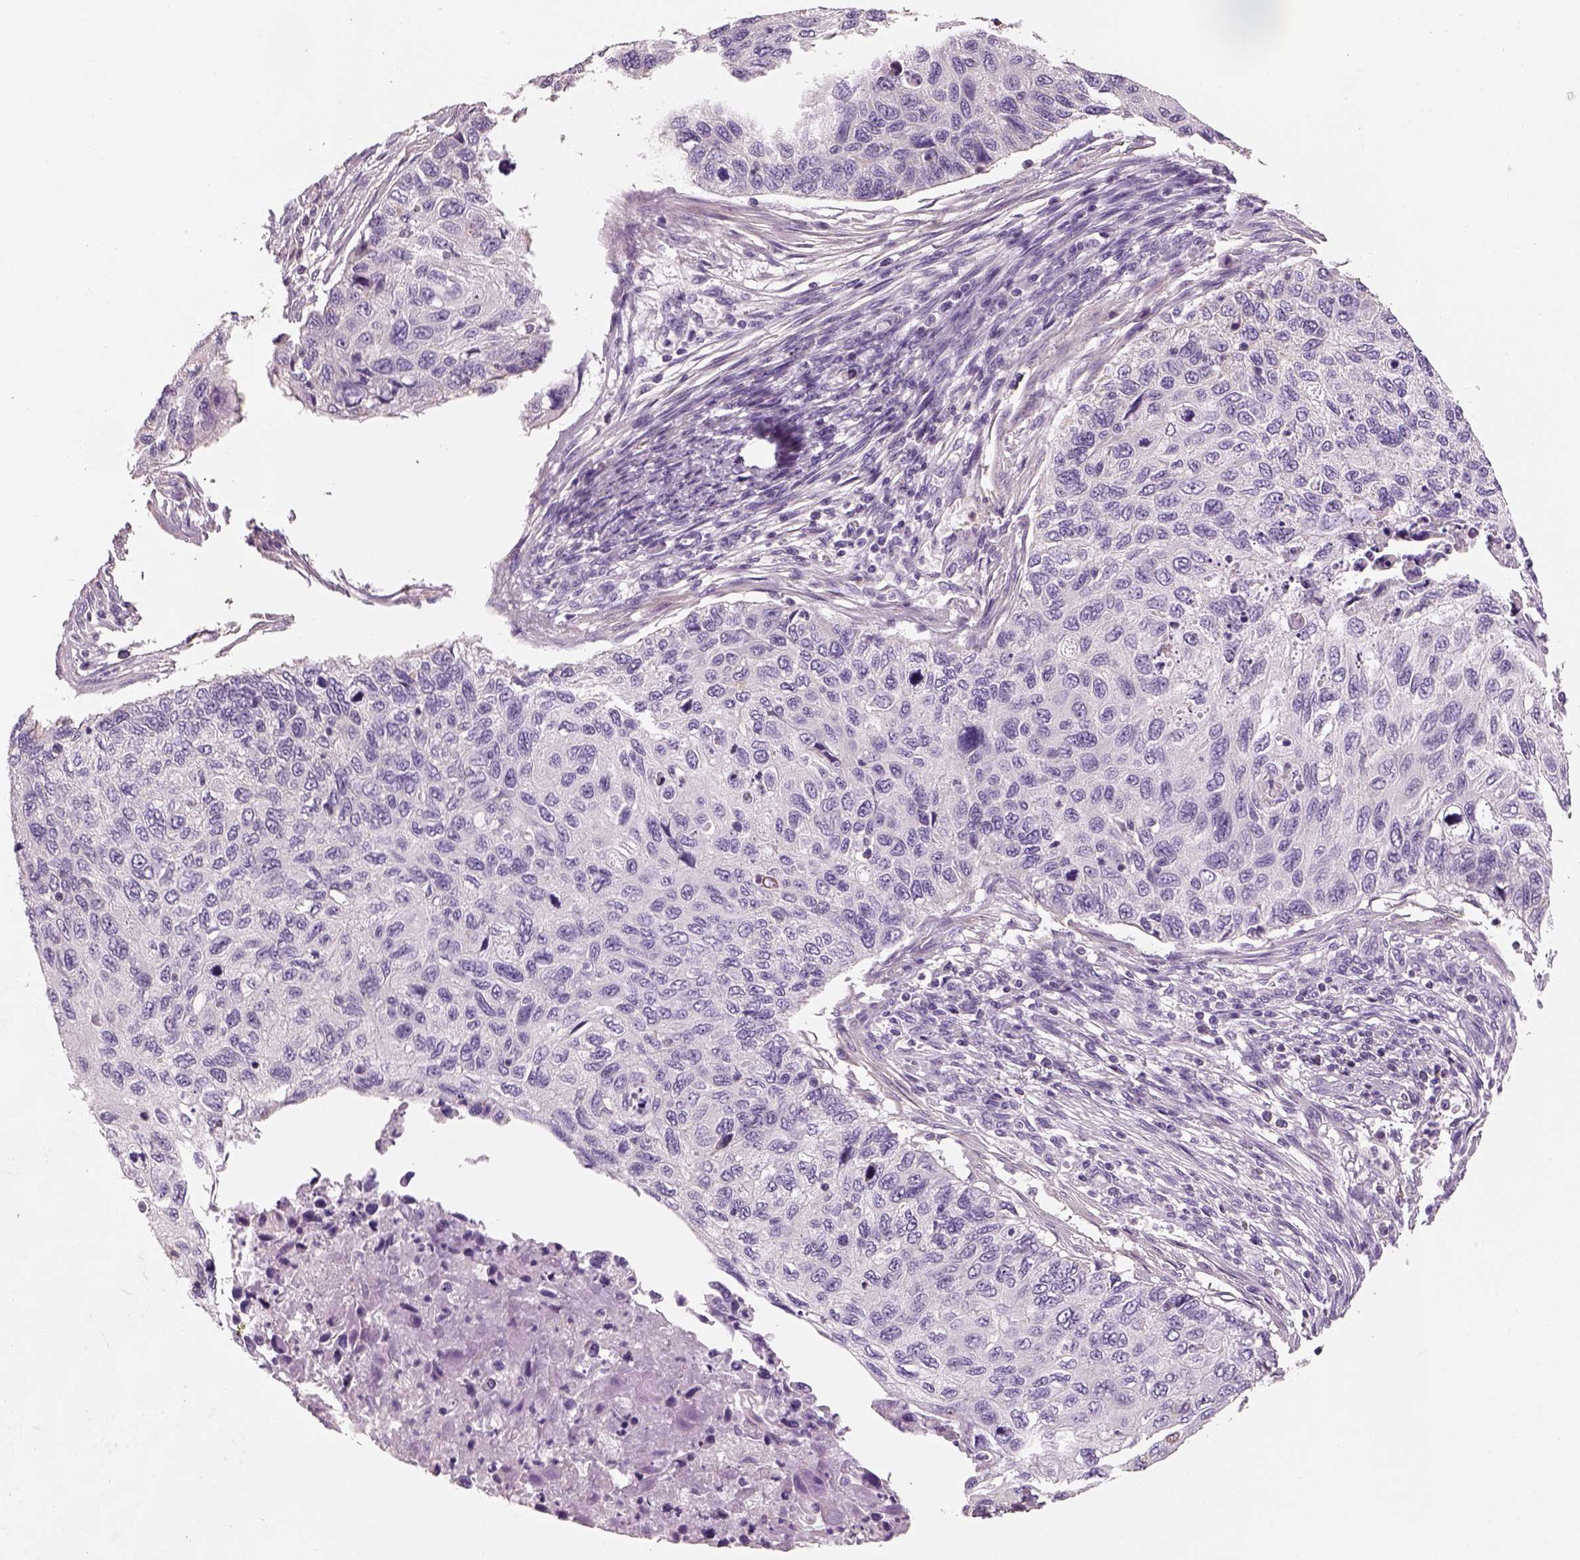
{"staining": {"intensity": "negative", "quantity": "none", "location": "none"}, "tissue": "cervical cancer", "cell_type": "Tumor cells", "image_type": "cancer", "snomed": [{"axis": "morphology", "description": "Squamous cell carcinoma, NOS"}, {"axis": "topography", "description": "Cervix"}], "caption": "Micrograph shows no protein staining in tumor cells of cervical squamous cell carcinoma tissue. (DAB (3,3'-diaminobenzidine) immunohistochemistry with hematoxylin counter stain).", "gene": "OTUD6A", "patient": {"sex": "female", "age": 70}}